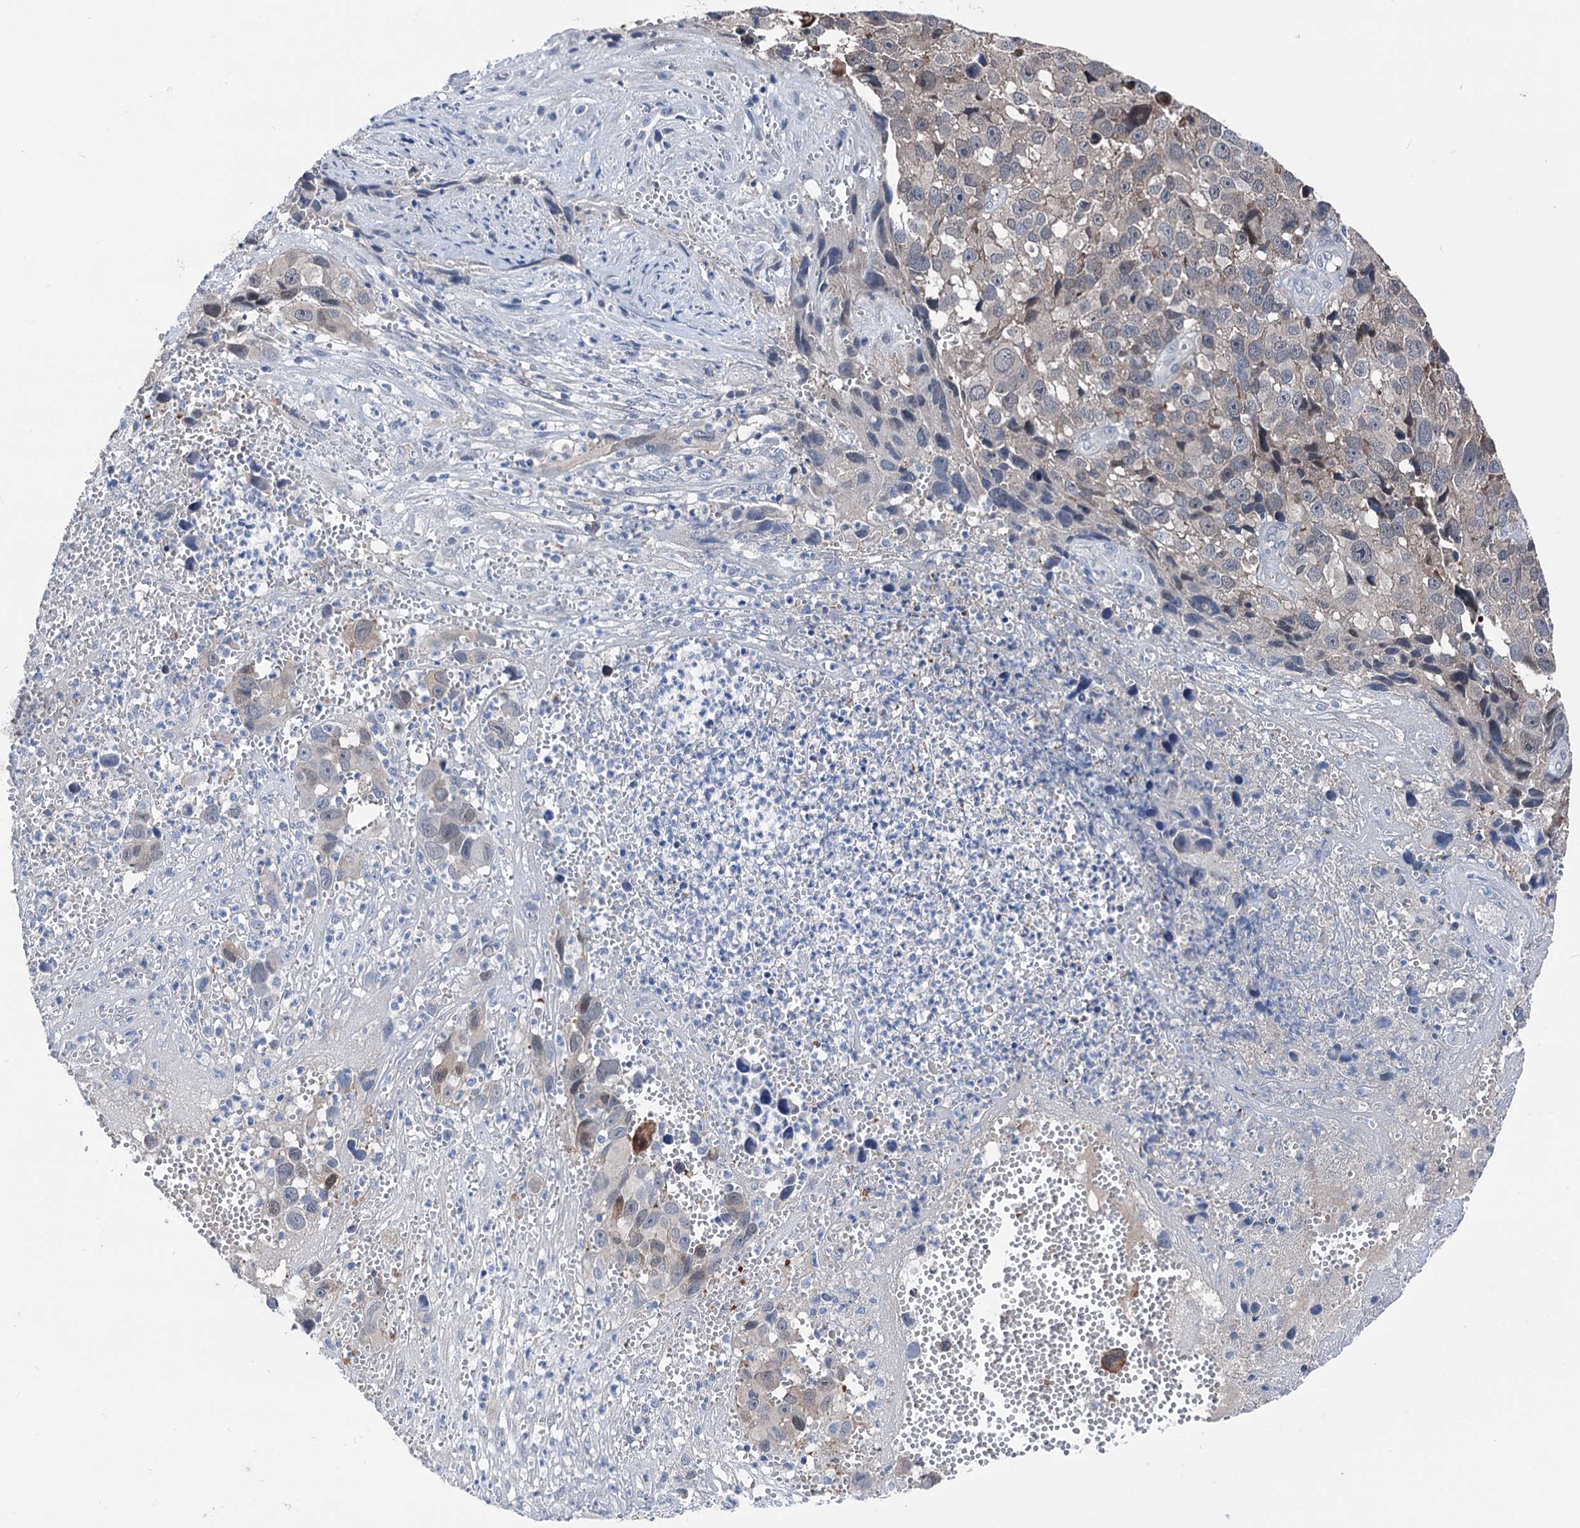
{"staining": {"intensity": "weak", "quantity": "25%-75%", "location": "cytoplasmic/membranous"}, "tissue": "melanoma", "cell_type": "Tumor cells", "image_type": "cancer", "snomed": [{"axis": "morphology", "description": "Malignant melanoma, NOS"}, {"axis": "topography", "description": "Skin"}], "caption": "Protein positivity by immunohistochemistry (IHC) shows weak cytoplasmic/membranous expression in about 25%-75% of tumor cells in malignant melanoma. The staining is performed using DAB brown chromogen to label protein expression. The nuclei are counter-stained blue using hematoxylin.", "gene": "GLO1", "patient": {"sex": "male", "age": 84}}